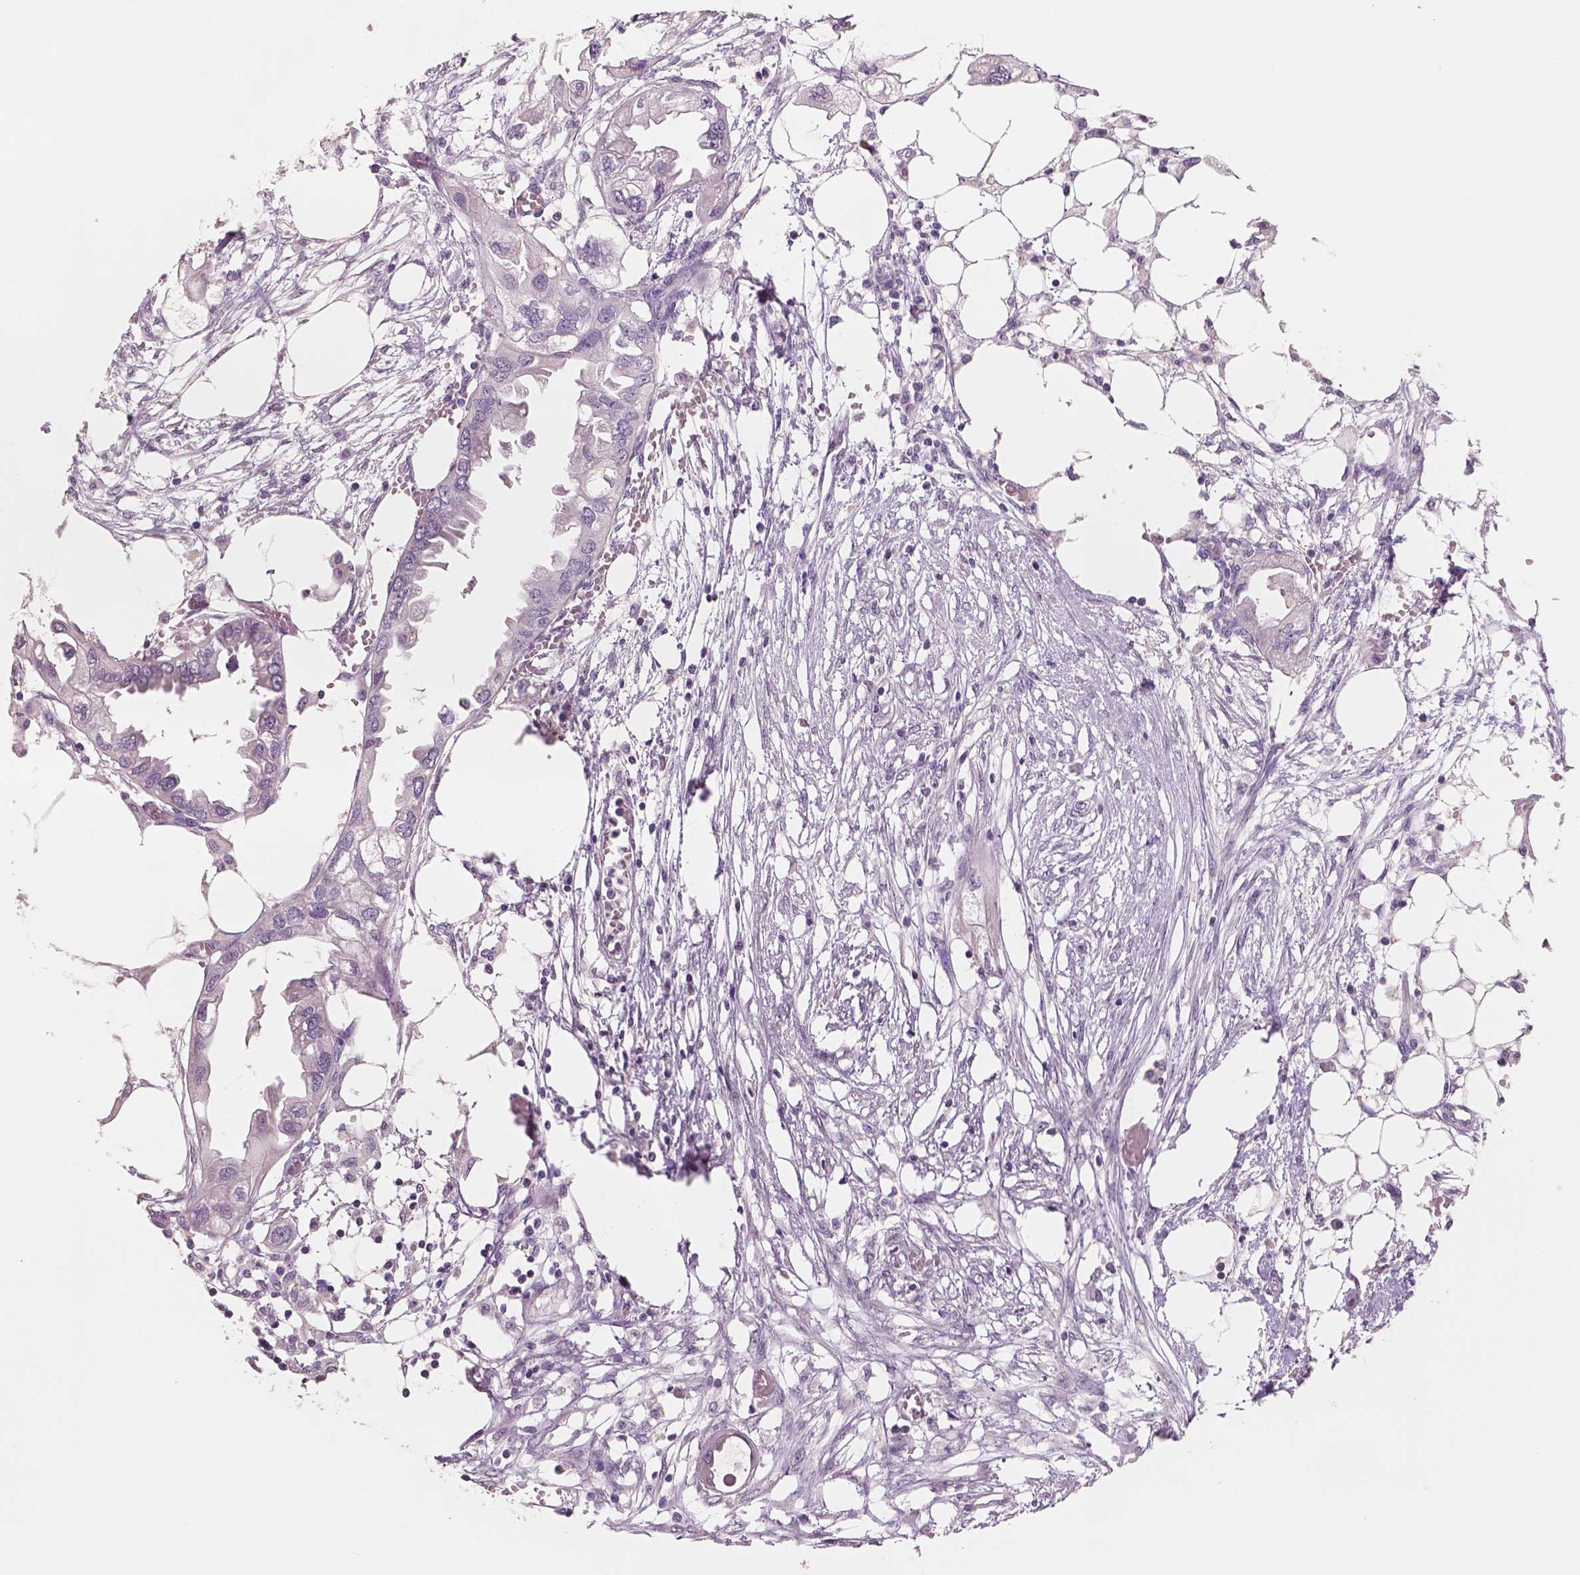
{"staining": {"intensity": "negative", "quantity": "none", "location": "none"}, "tissue": "endometrial cancer", "cell_type": "Tumor cells", "image_type": "cancer", "snomed": [{"axis": "morphology", "description": "Adenocarcinoma, NOS"}, {"axis": "morphology", "description": "Adenocarcinoma, metastatic, NOS"}, {"axis": "topography", "description": "Adipose tissue"}, {"axis": "topography", "description": "Endometrium"}], "caption": "Immunohistochemistry histopathology image of neoplastic tissue: endometrial adenocarcinoma stained with DAB (3,3'-diaminobenzidine) shows no significant protein staining in tumor cells. (Stains: DAB IHC with hematoxylin counter stain, Microscopy: brightfield microscopy at high magnification).", "gene": "NECAB1", "patient": {"sex": "female", "age": 67}}